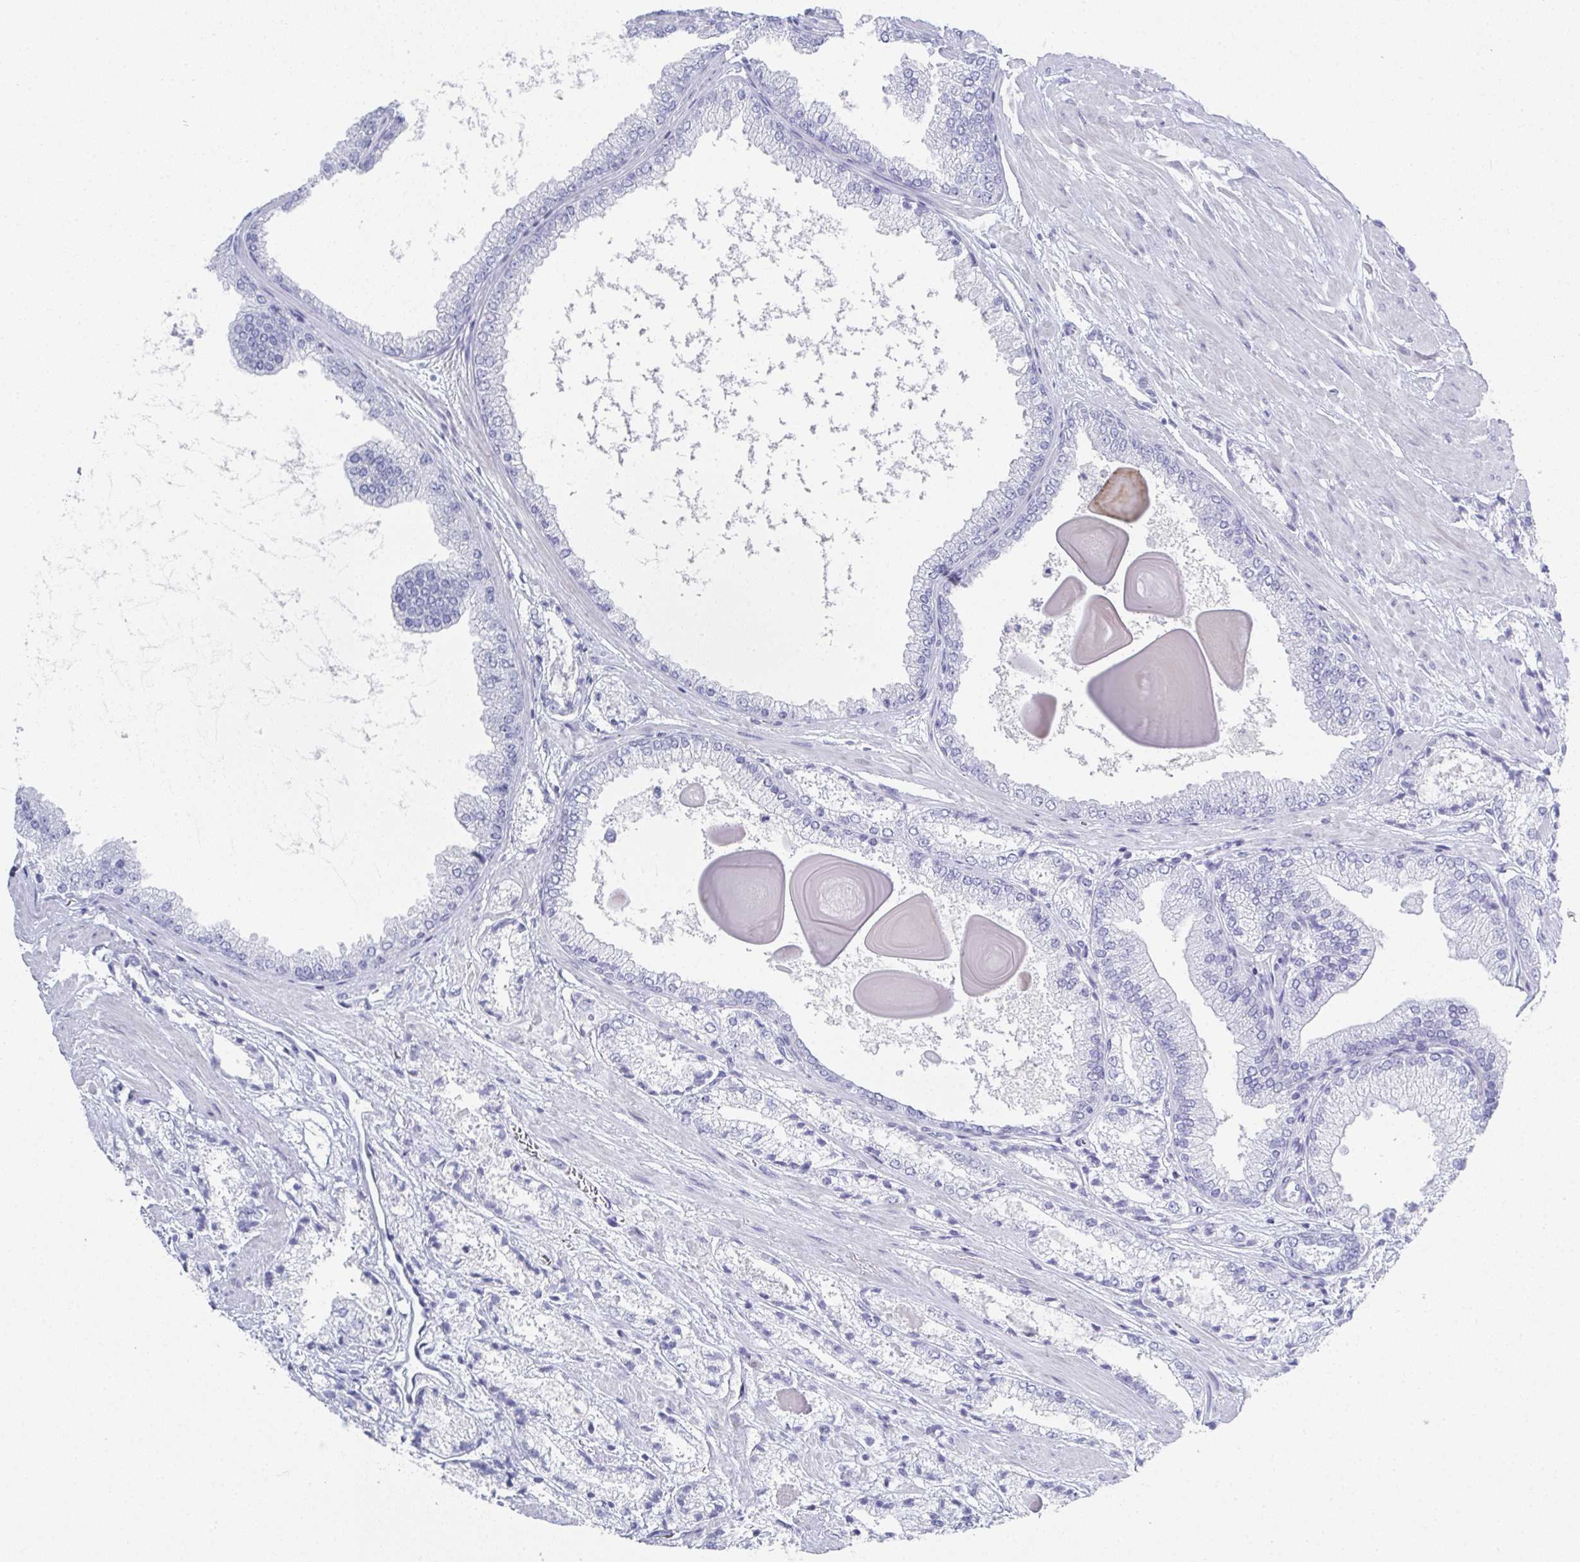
{"staining": {"intensity": "negative", "quantity": "none", "location": "none"}, "tissue": "prostate cancer", "cell_type": "Tumor cells", "image_type": "cancer", "snomed": [{"axis": "morphology", "description": "Adenocarcinoma, High grade"}, {"axis": "topography", "description": "Prostate"}], "caption": "Tumor cells show no significant positivity in prostate cancer (adenocarcinoma (high-grade)).", "gene": "SYCP1", "patient": {"sex": "male", "age": 64}}